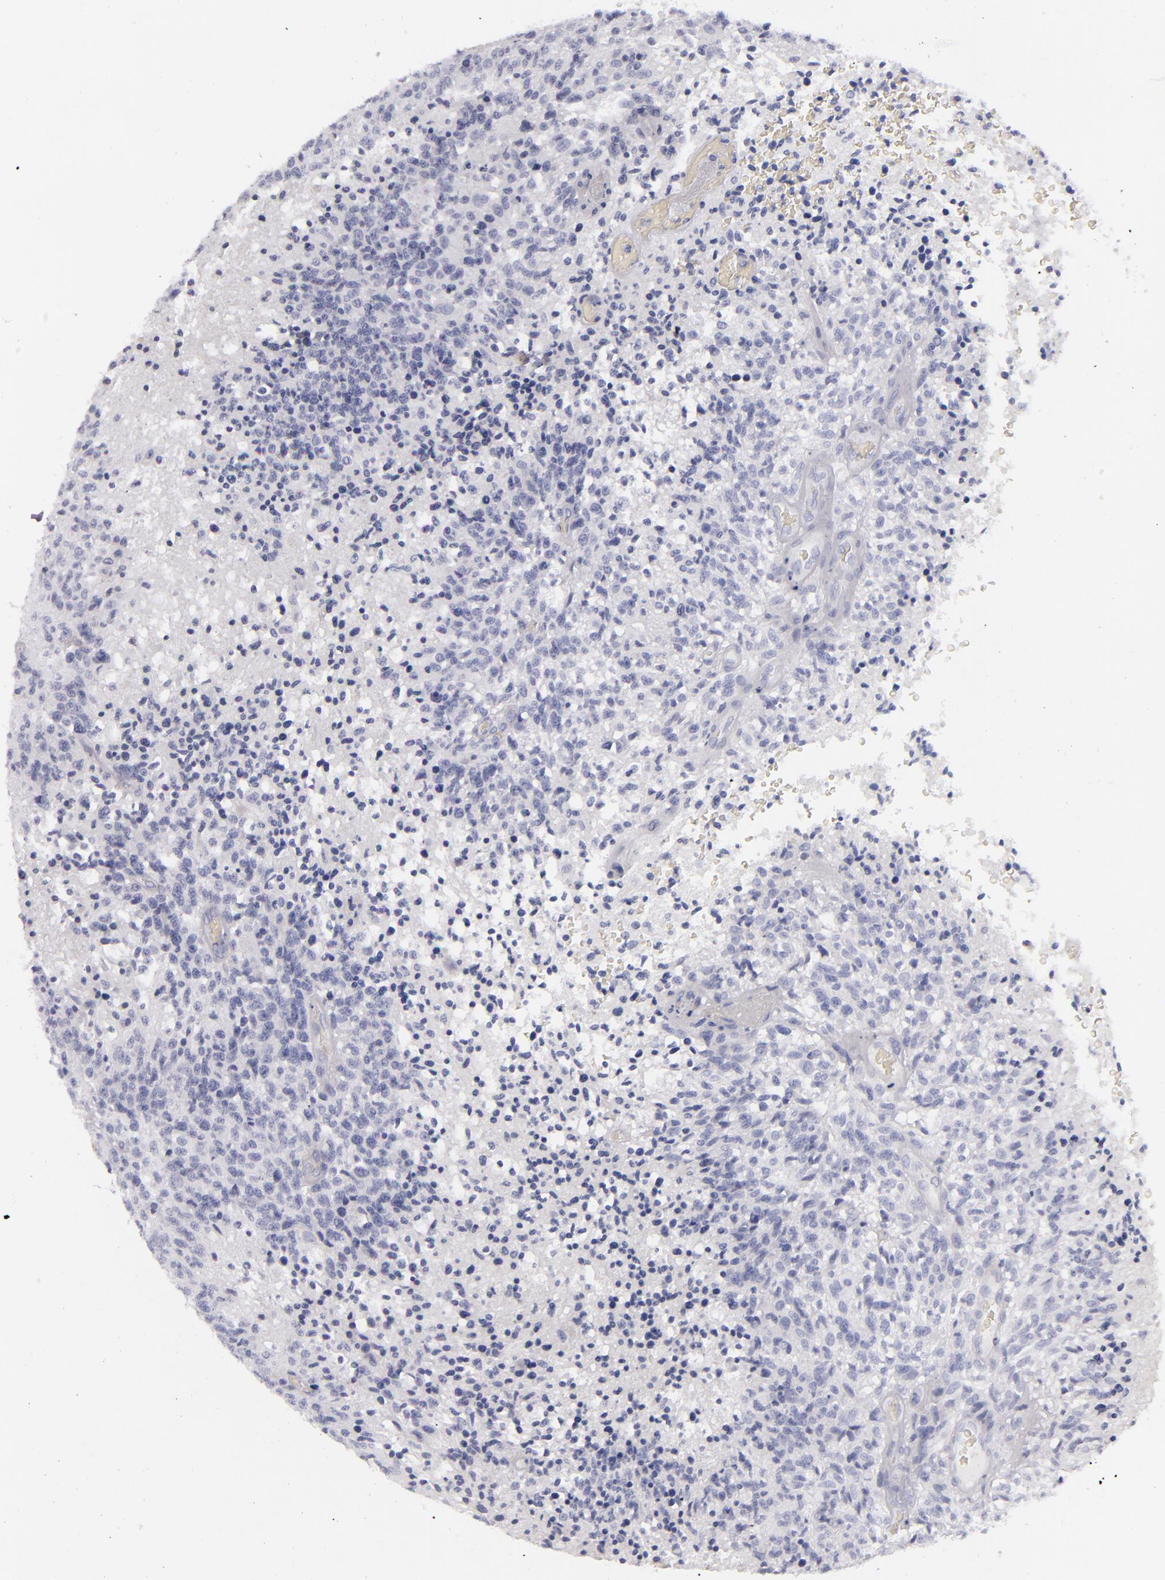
{"staining": {"intensity": "negative", "quantity": "none", "location": "none"}, "tissue": "glioma", "cell_type": "Tumor cells", "image_type": "cancer", "snomed": [{"axis": "morphology", "description": "Glioma, malignant, High grade"}, {"axis": "topography", "description": "Brain"}], "caption": "DAB (3,3'-diaminobenzidine) immunohistochemical staining of human malignant glioma (high-grade) reveals no significant staining in tumor cells.", "gene": "CD22", "patient": {"sex": "male", "age": 36}}